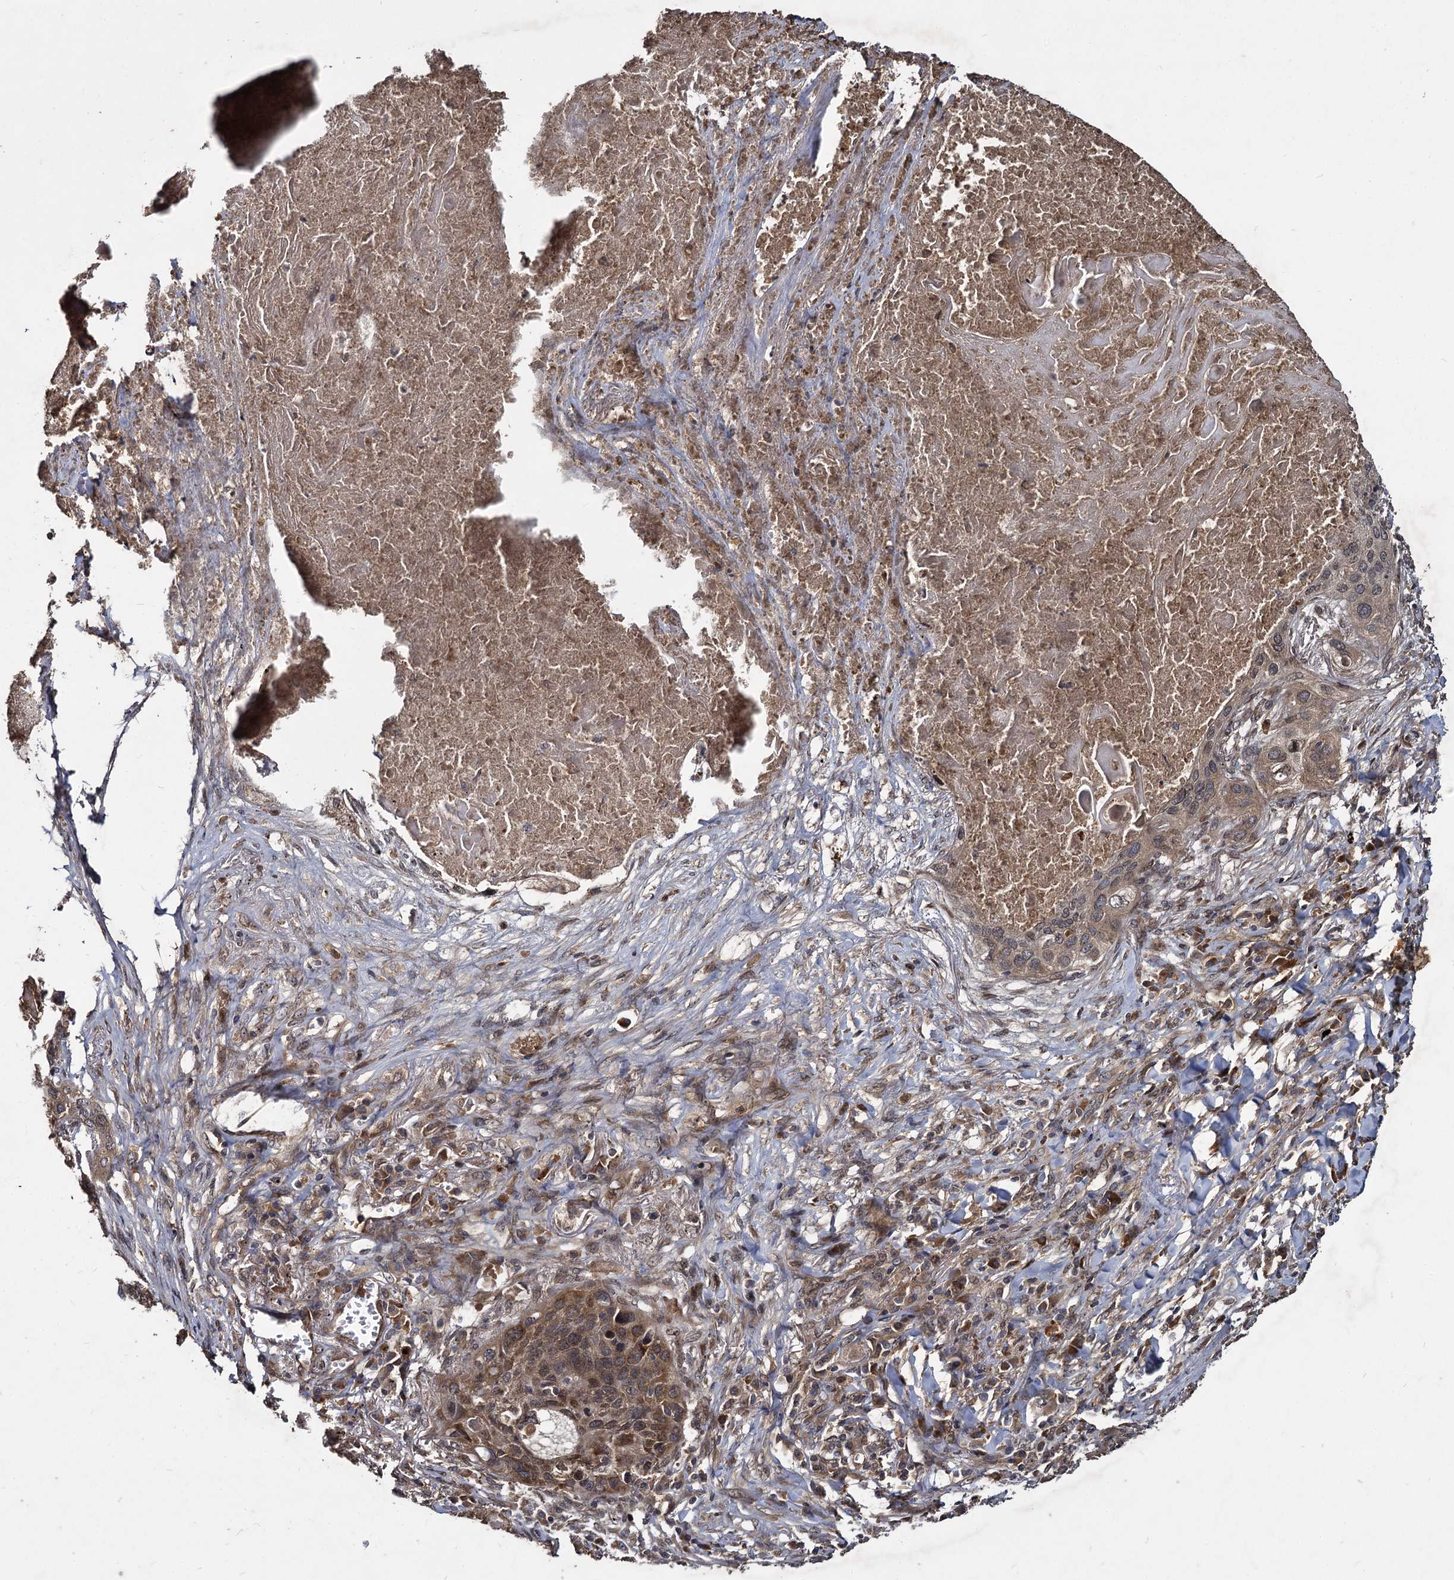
{"staining": {"intensity": "moderate", "quantity": ">75%", "location": "cytoplasmic/membranous,nuclear"}, "tissue": "lung cancer", "cell_type": "Tumor cells", "image_type": "cancer", "snomed": [{"axis": "morphology", "description": "Squamous cell carcinoma, NOS"}, {"axis": "topography", "description": "Lung"}], "caption": "Lung cancer (squamous cell carcinoma) stained for a protein (brown) displays moderate cytoplasmic/membranous and nuclear positive positivity in approximately >75% of tumor cells.", "gene": "DCP1B", "patient": {"sex": "female", "age": 63}}